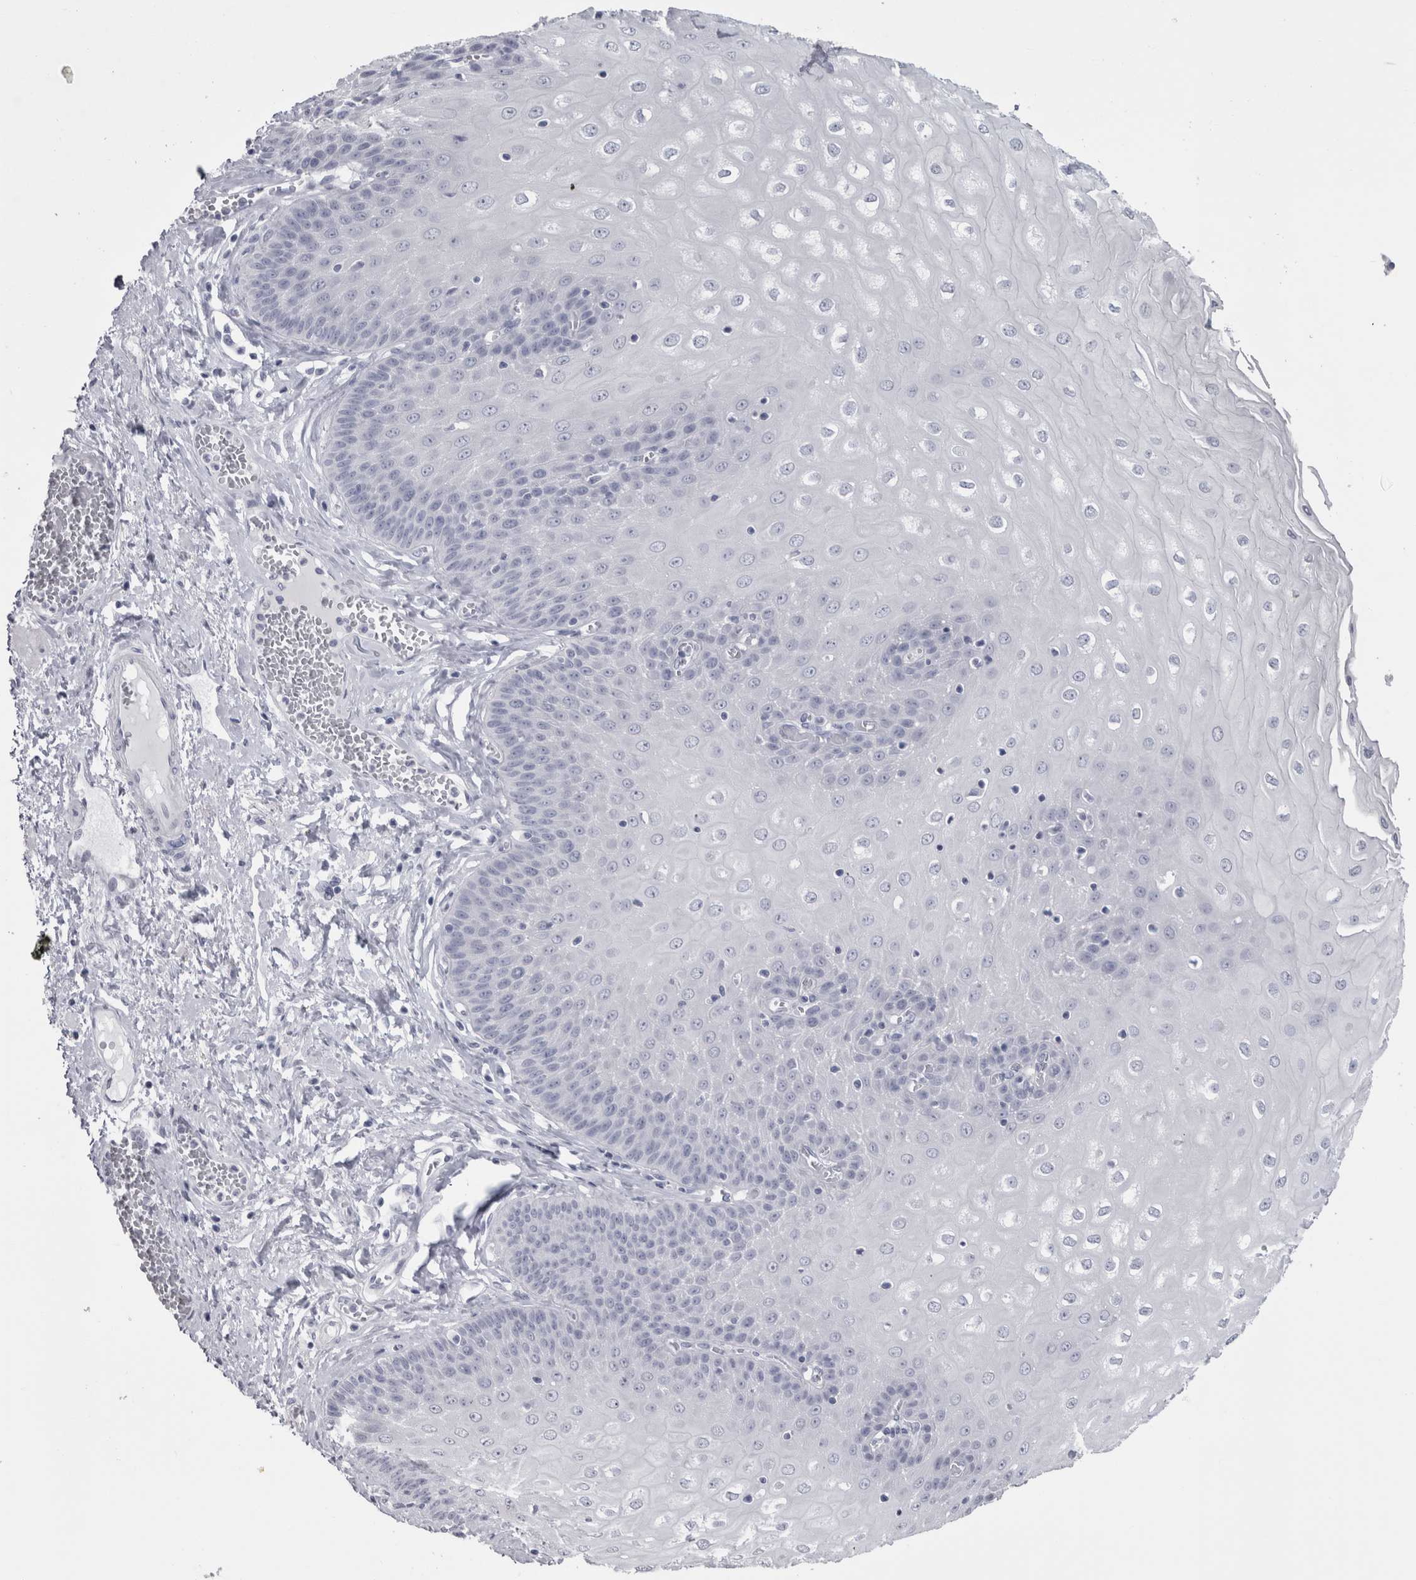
{"staining": {"intensity": "negative", "quantity": "none", "location": "none"}, "tissue": "esophagus", "cell_type": "Squamous epithelial cells", "image_type": "normal", "snomed": [{"axis": "morphology", "description": "Normal tissue, NOS"}, {"axis": "topography", "description": "Esophagus"}], "caption": "An immunohistochemistry micrograph of normal esophagus is shown. There is no staining in squamous epithelial cells of esophagus.", "gene": "PTH", "patient": {"sex": "male", "age": 60}}